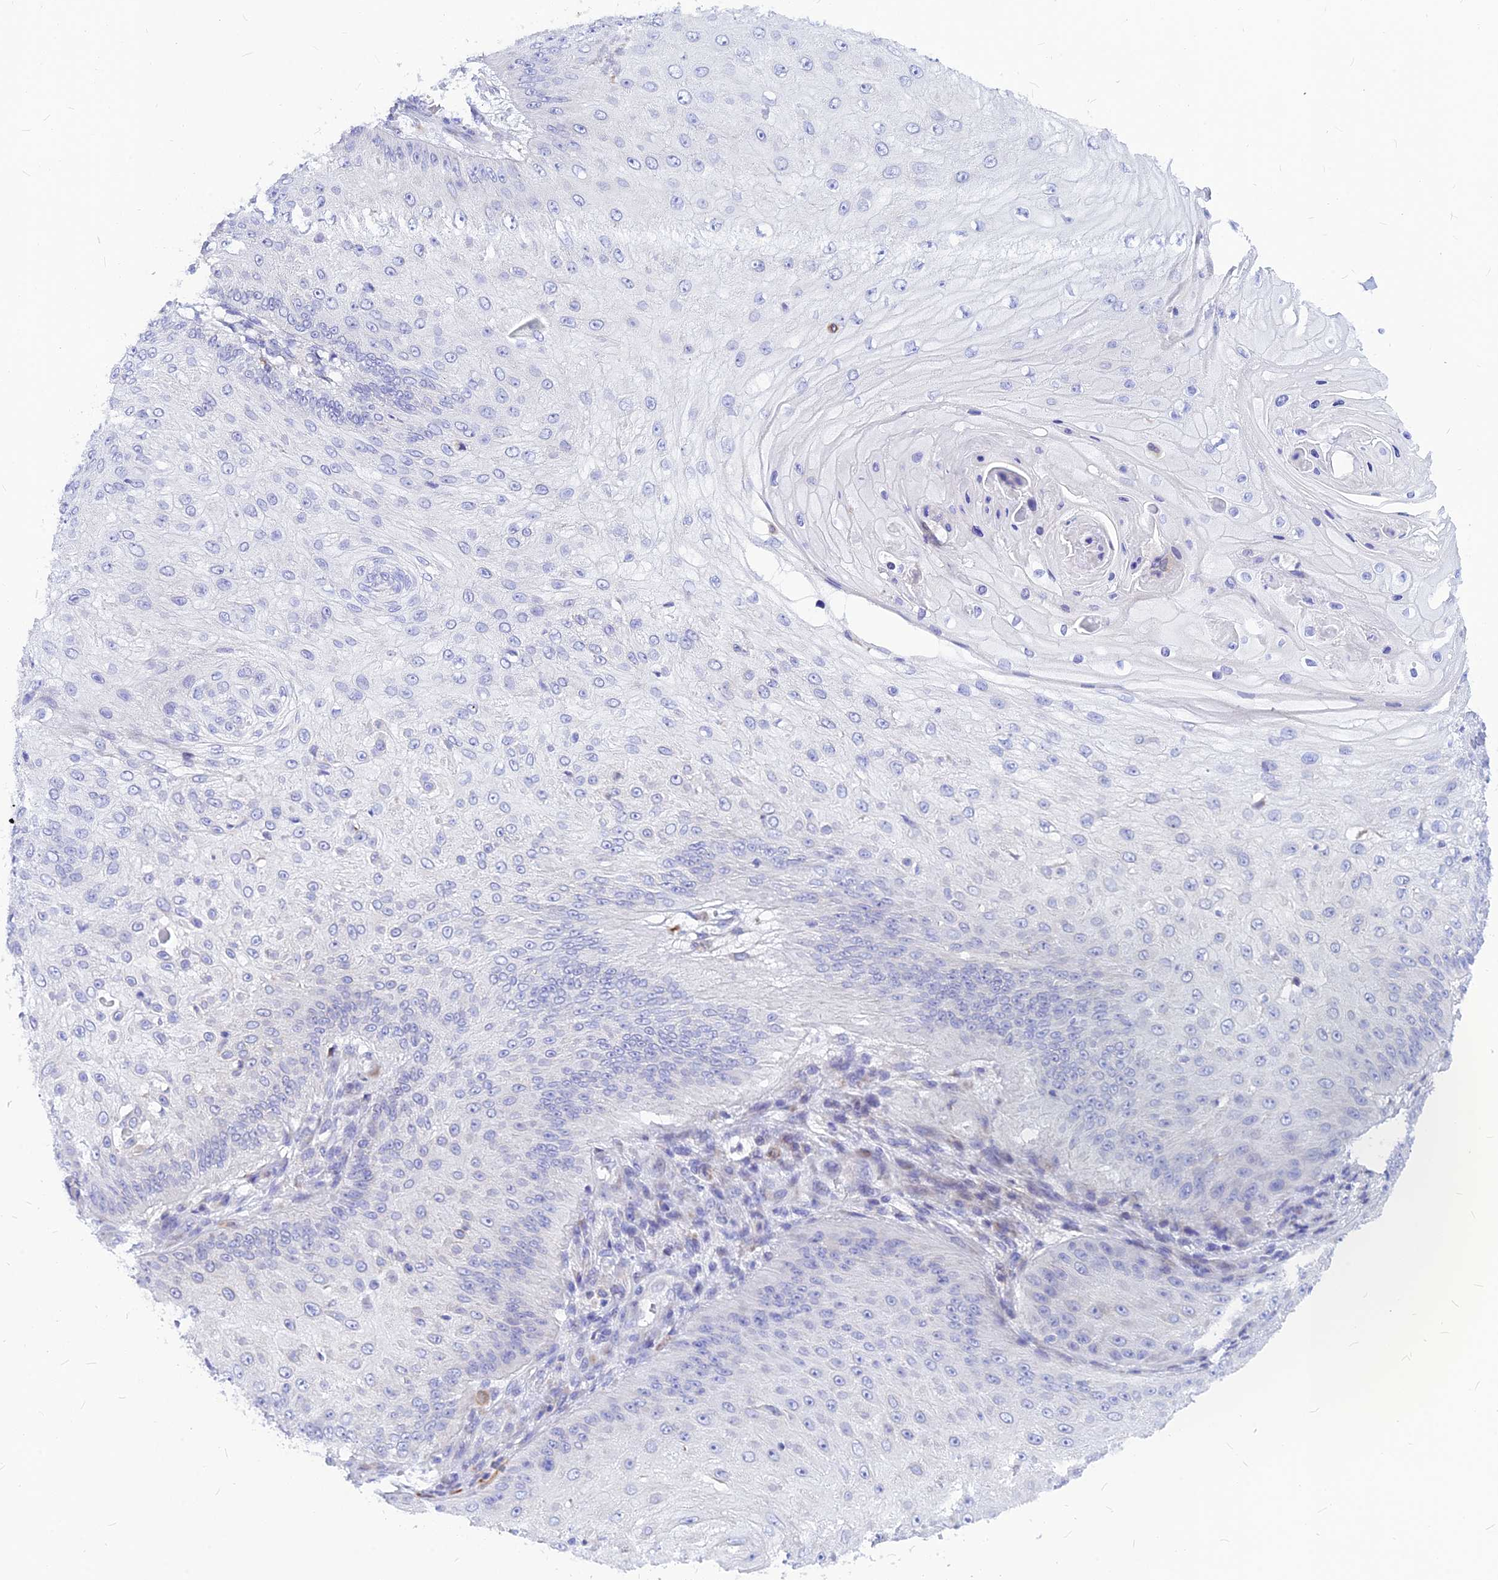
{"staining": {"intensity": "negative", "quantity": "none", "location": "none"}, "tissue": "skin cancer", "cell_type": "Tumor cells", "image_type": "cancer", "snomed": [{"axis": "morphology", "description": "Squamous cell carcinoma, NOS"}, {"axis": "topography", "description": "Skin"}], "caption": "IHC of human skin squamous cell carcinoma demonstrates no expression in tumor cells.", "gene": "CNOT6", "patient": {"sex": "male", "age": 70}}